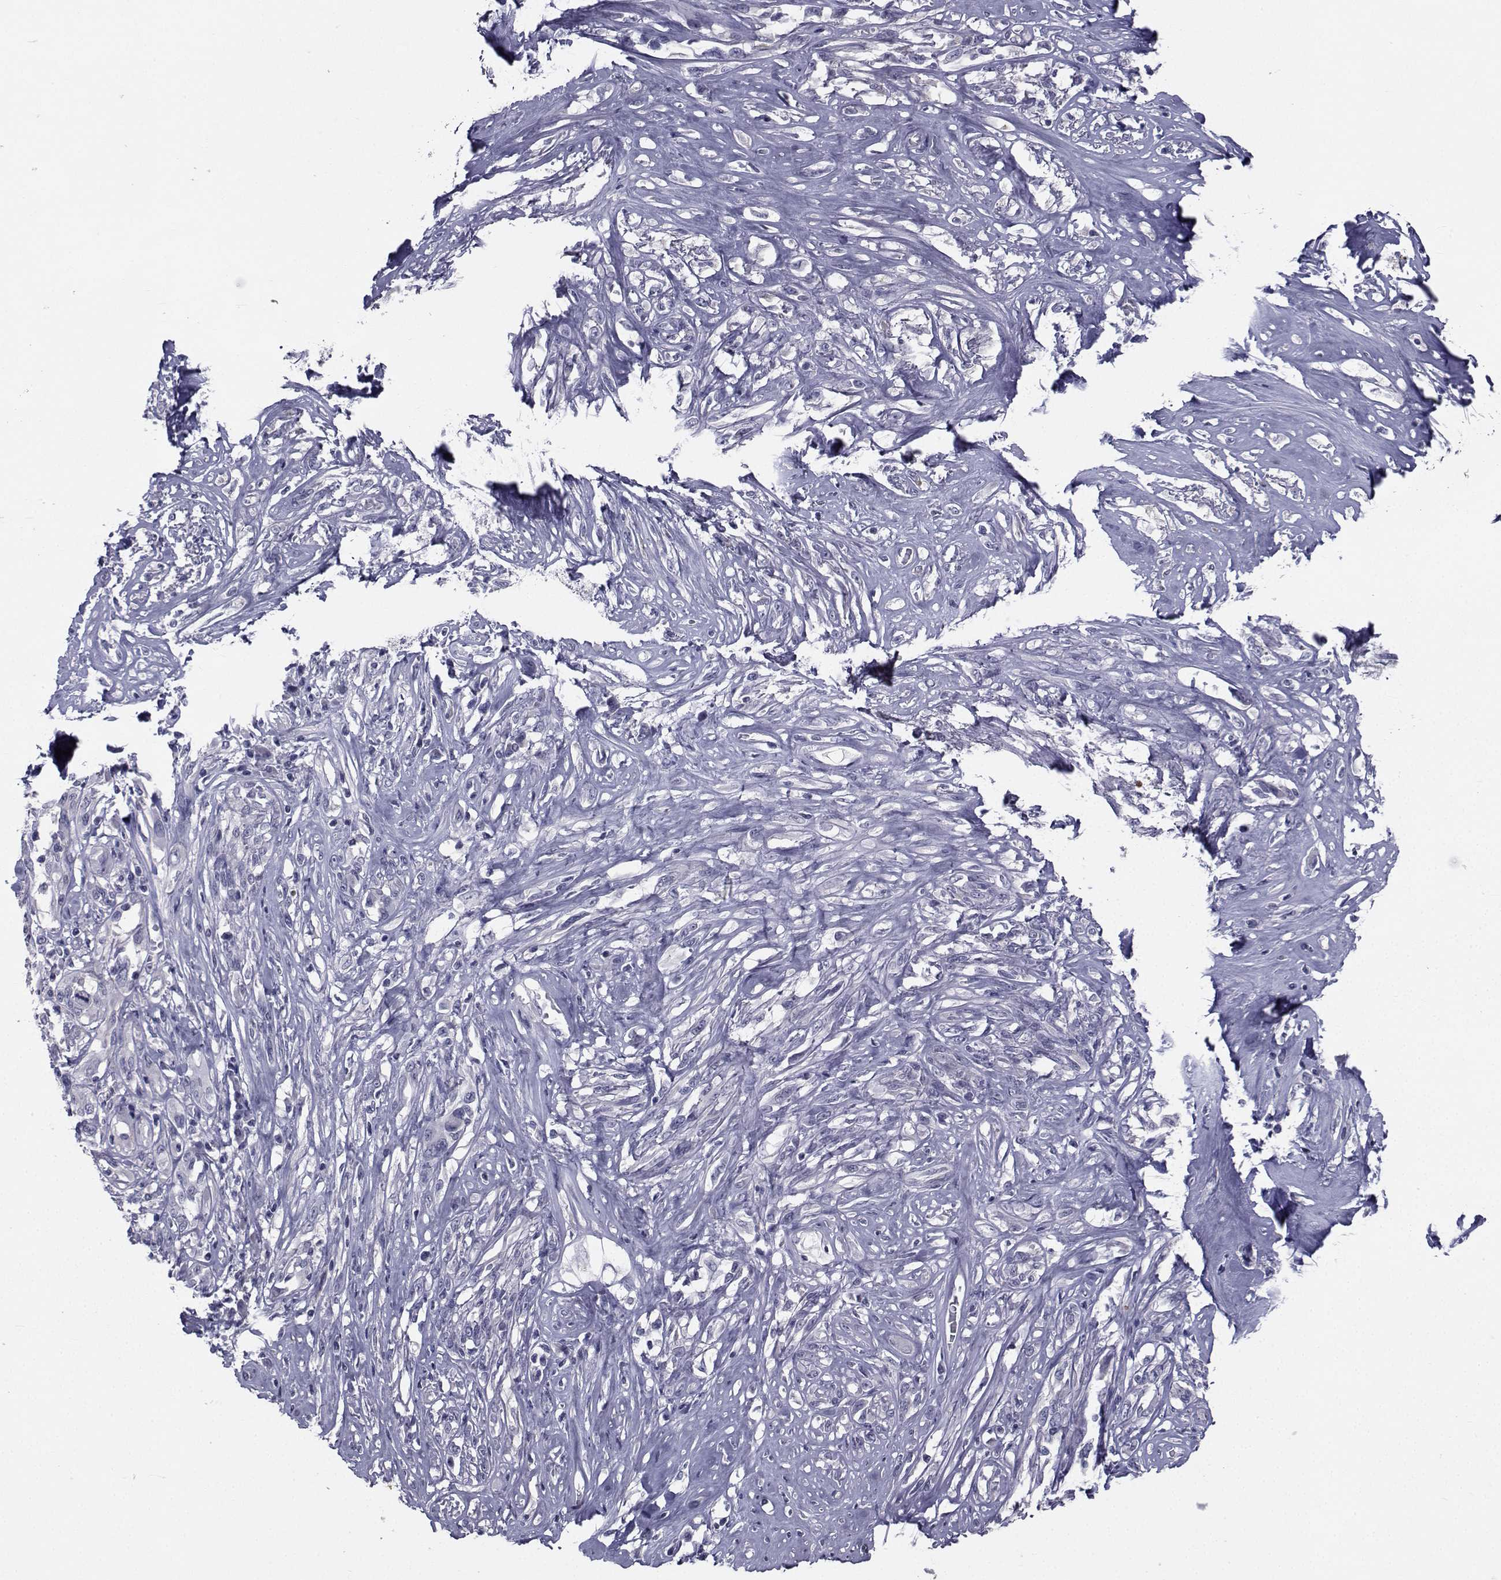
{"staining": {"intensity": "negative", "quantity": "none", "location": "none"}, "tissue": "melanoma", "cell_type": "Tumor cells", "image_type": "cancer", "snomed": [{"axis": "morphology", "description": "Malignant melanoma, NOS"}, {"axis": "topography", "description": "Skin"}], "caption": "High power microscopy micrograph of an immunohistochemistry photomicrograph of melanoma, revealing no significant expression in tumor cells.", "gene": "CHRNA1", "patient": {"sex": "female", "age": 91}}